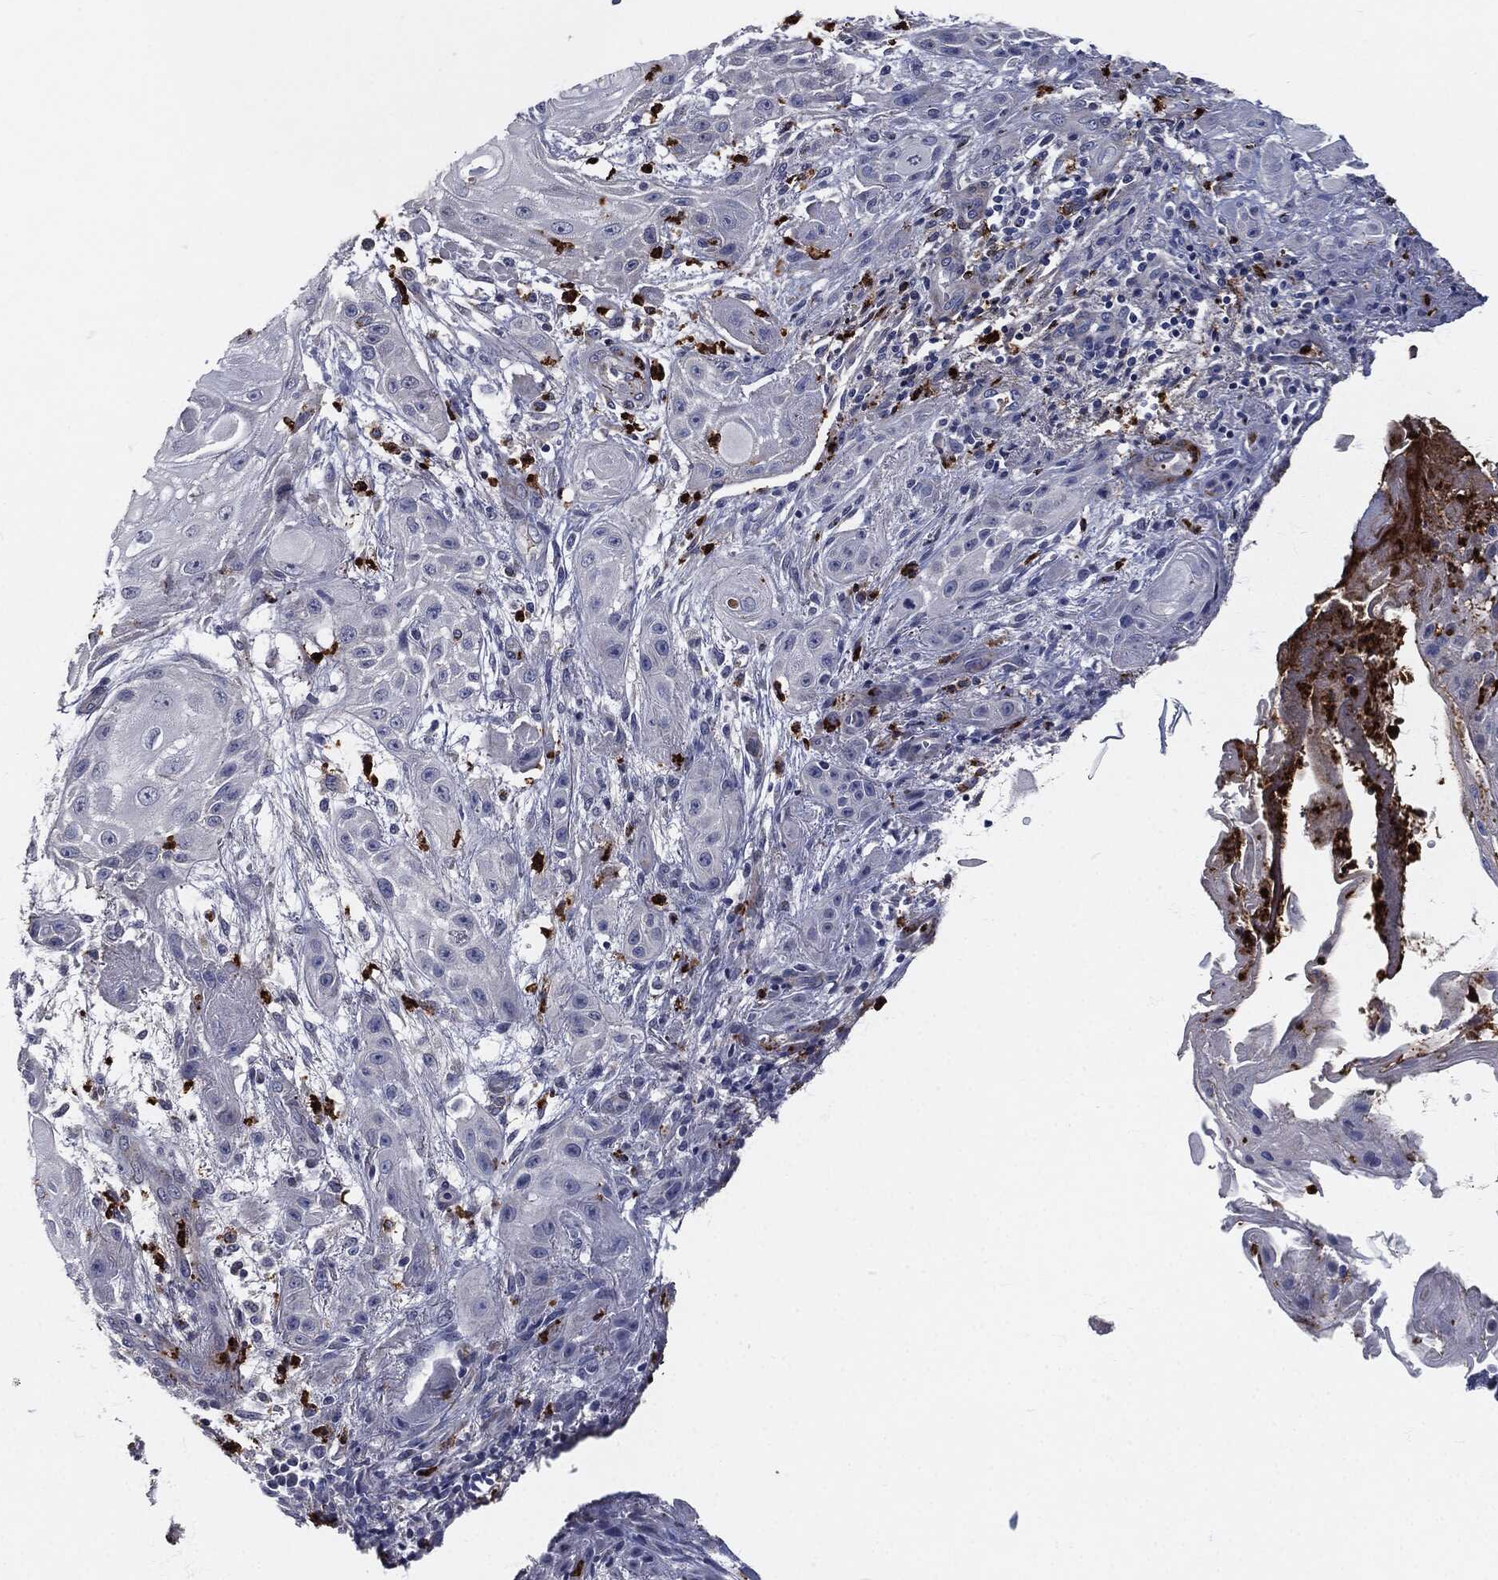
{"staining": {"intensity": "negative", "quantity": "none", "location": "none"}, "tissue": "skin cancer", "cell_type": "Tumor cells", "image_type": "cancer", "snomed": [{"axis": "morphology", "description": "Squamous cell carcinoma, NOS"}, {"axis": "topography", "description": "Skin"}], "caption": "An immunohistochemistry (IHC) photomicrograph of skin cancer is shown. There is no staining in tumor cells of skin cancer. The staining is performed using DAB (3,3'-diaminobenzidine) brown chromogen with nuclei counter-stained in using hematoxylin.", "gene": "MPO", "patient": {"sex": "male", "age": 62}}